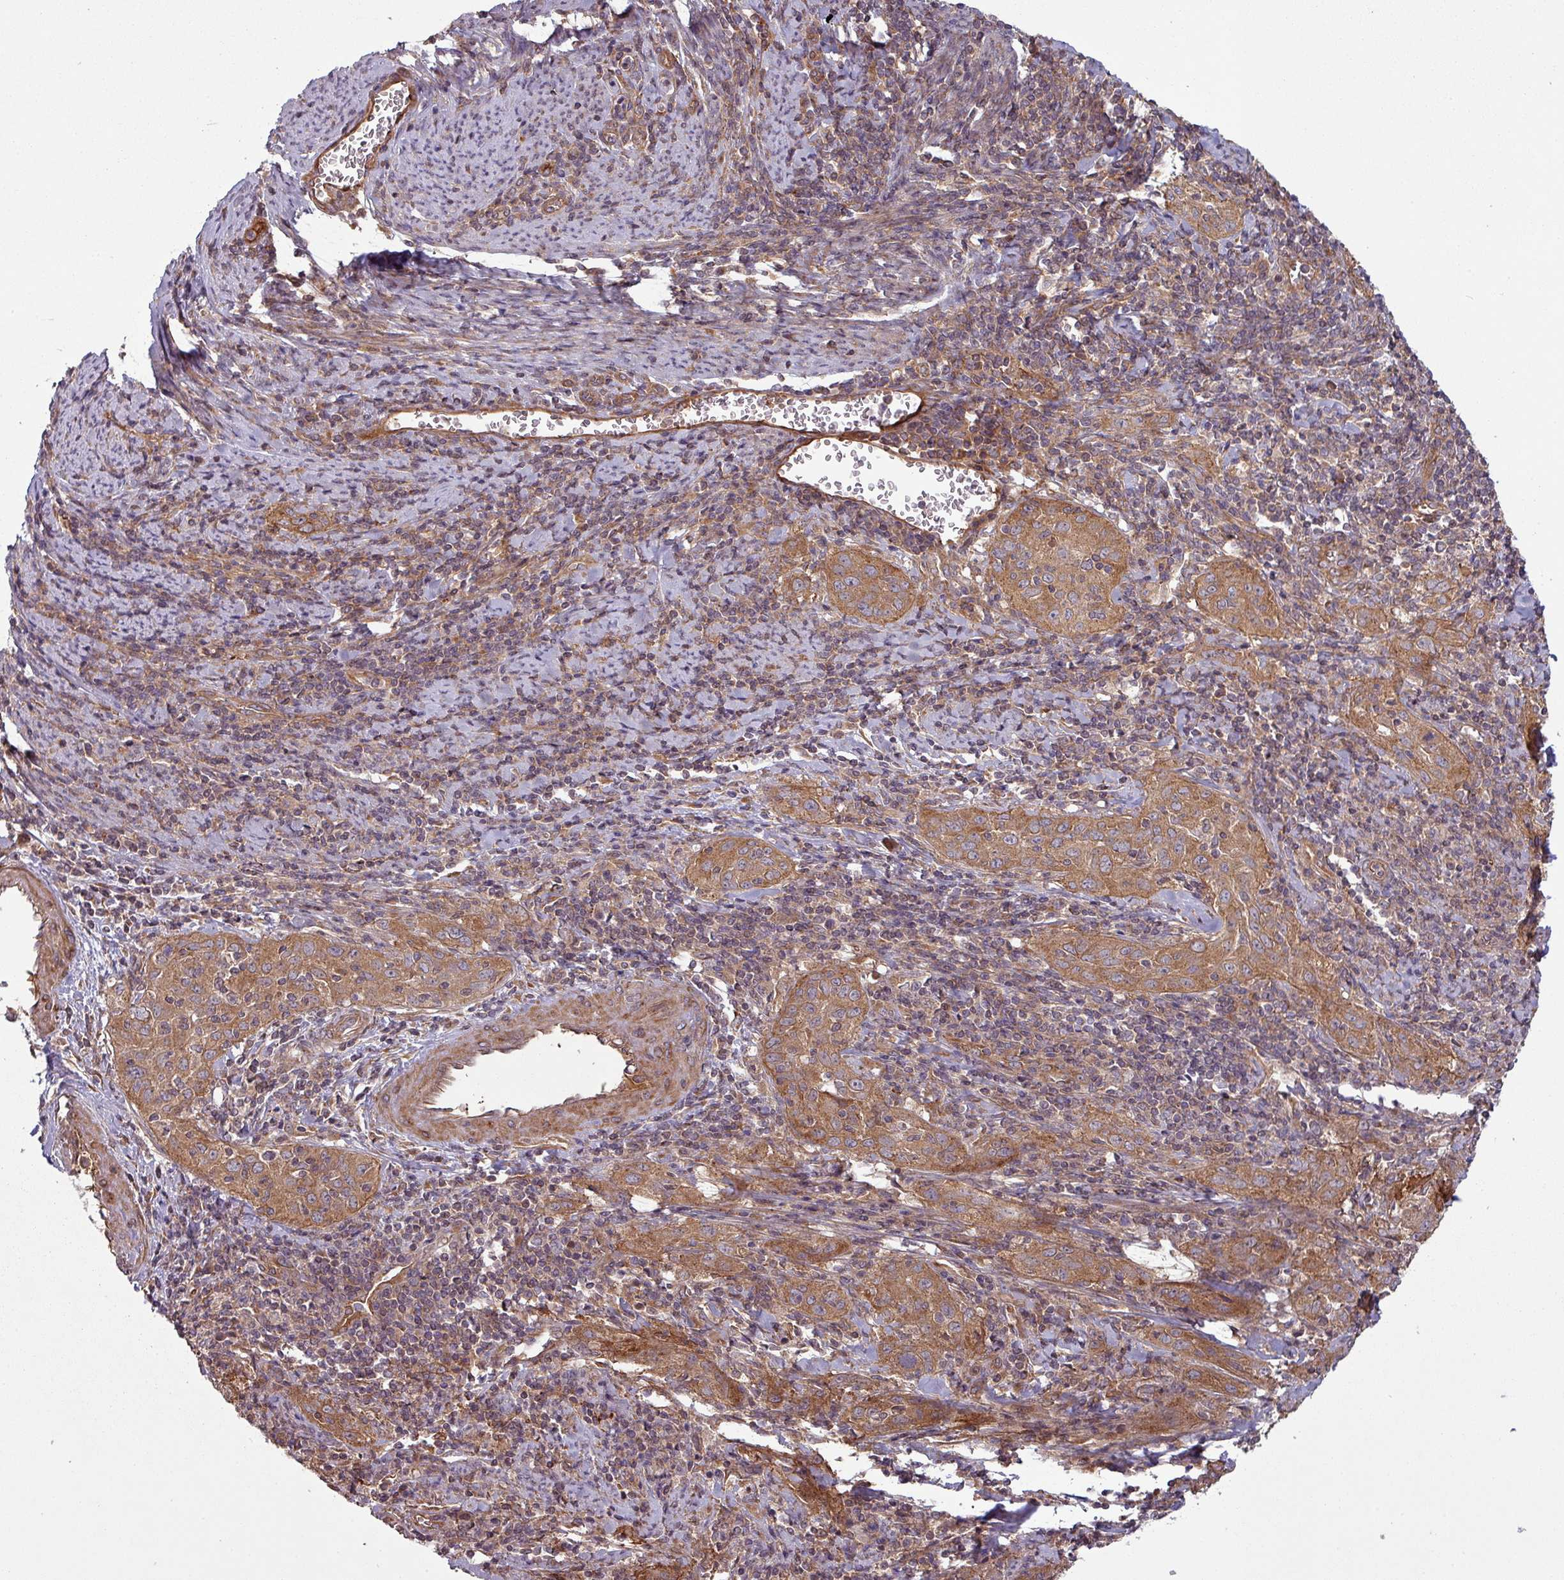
{"staining": {"intensity": "moderate", "quantity": ">75%", "location": "cytoplasmic/membranous"}, "tissue": "cervical cancer", "cell_type": "Tumor cells", "image_type": "cancer", "snomed": [{"axis": "morphology", "description": "Squamous cell carcinoma, NOS"}, {"axis": "topography", "description": "Cervix"}], "caption": "Immunohistochemistry image of cervical cancer stained for a protein (brown), which displays medium levels of moderate cytoplasmic/membranous staining in approximately >75% of tumor cells.", "gene": "SNRNP25", "patient": {"sex": "female", "age": 57}}